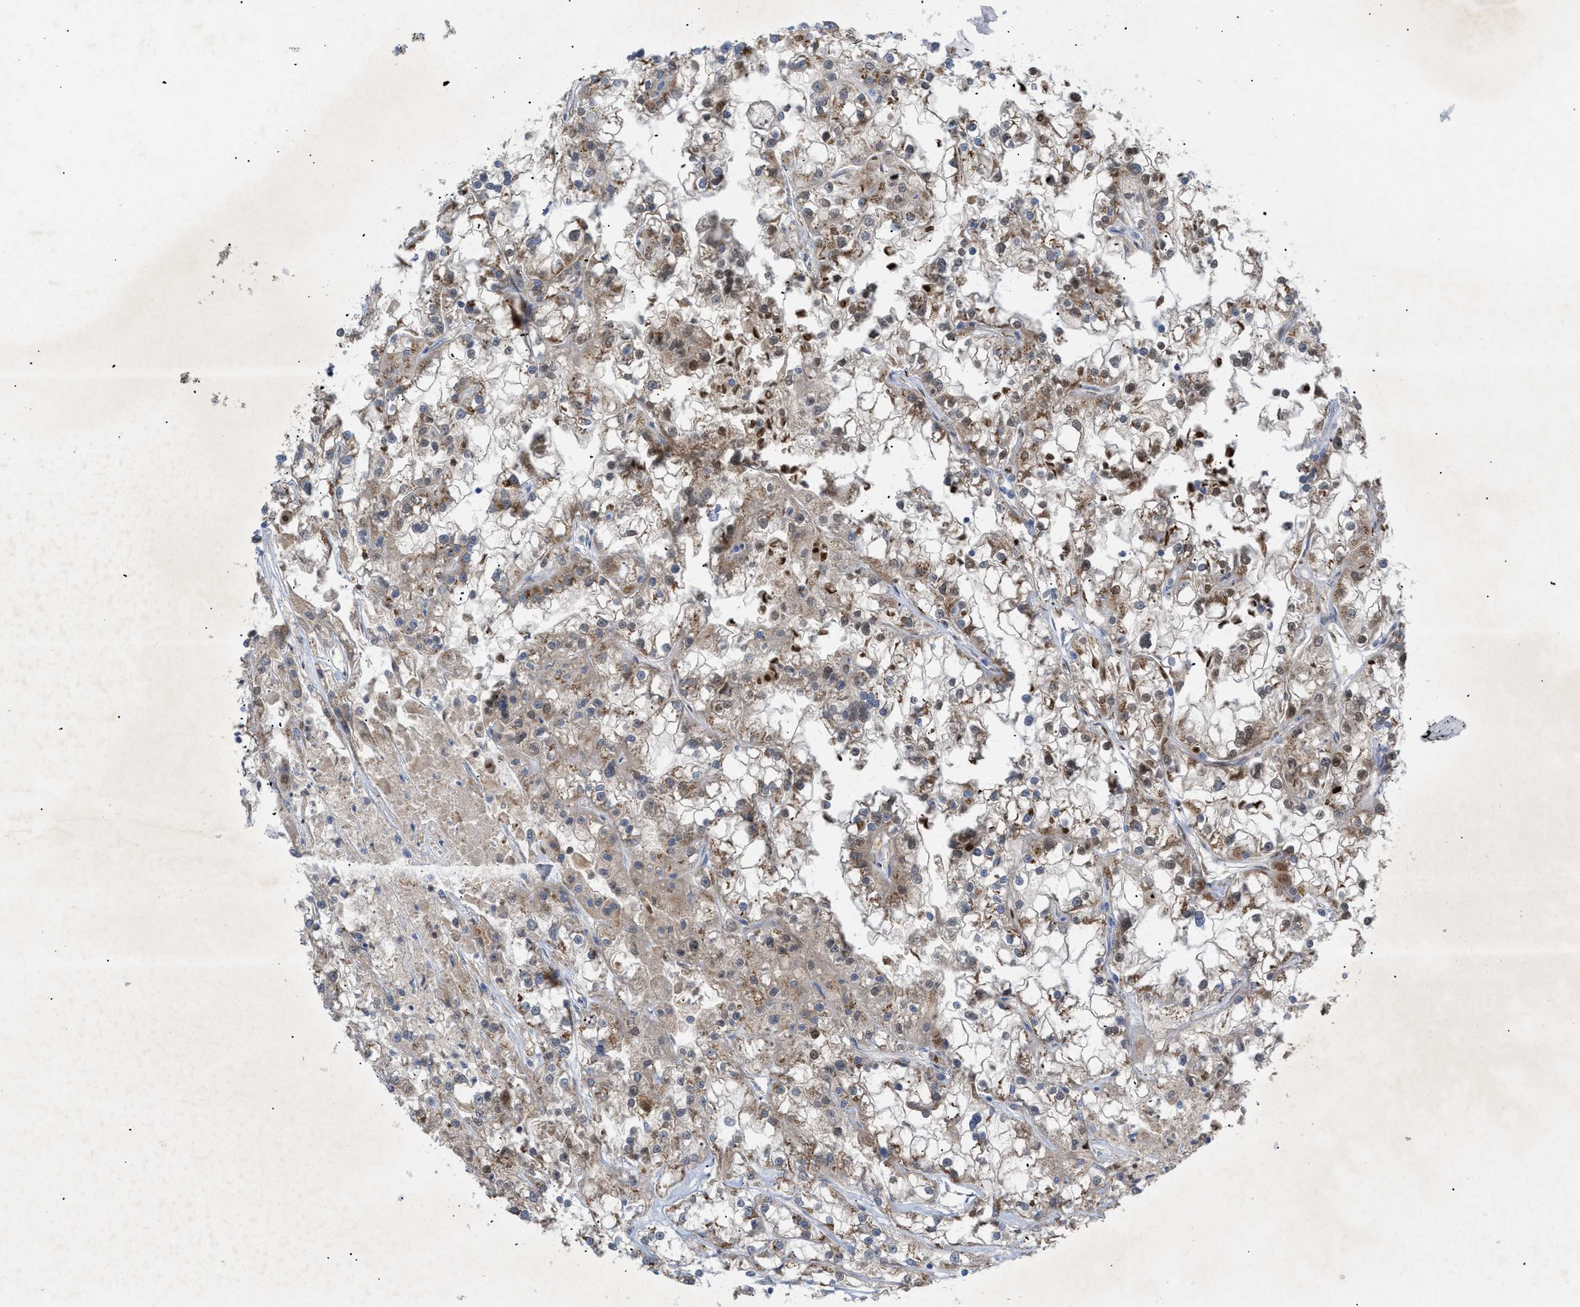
{"staining": {"intensity": "moderate", "quantity": ">75%", "location": "cytoplasmic/membranous,nuclear"}, "tissue": "renal cancer", "cell_type": "Tumor cells", "image_type": "cancer", "snomed": [{"axis": "morphology", "description": "Adenocarcinoma, NOS"}, {"axis": "topography", "description": "Kidney"}], "caption": "Immunohistochemical staining of renal cancer (adenocarcinoma) shows medium levels of moderate cytoplasmic/membranous and nuclear protein expression in approximately >75% of tumor cells. (IHC, brightfield microscopy, high magnification).", "gene": "SLC50A1", "patient": {"sex": "female", "age": 52}}